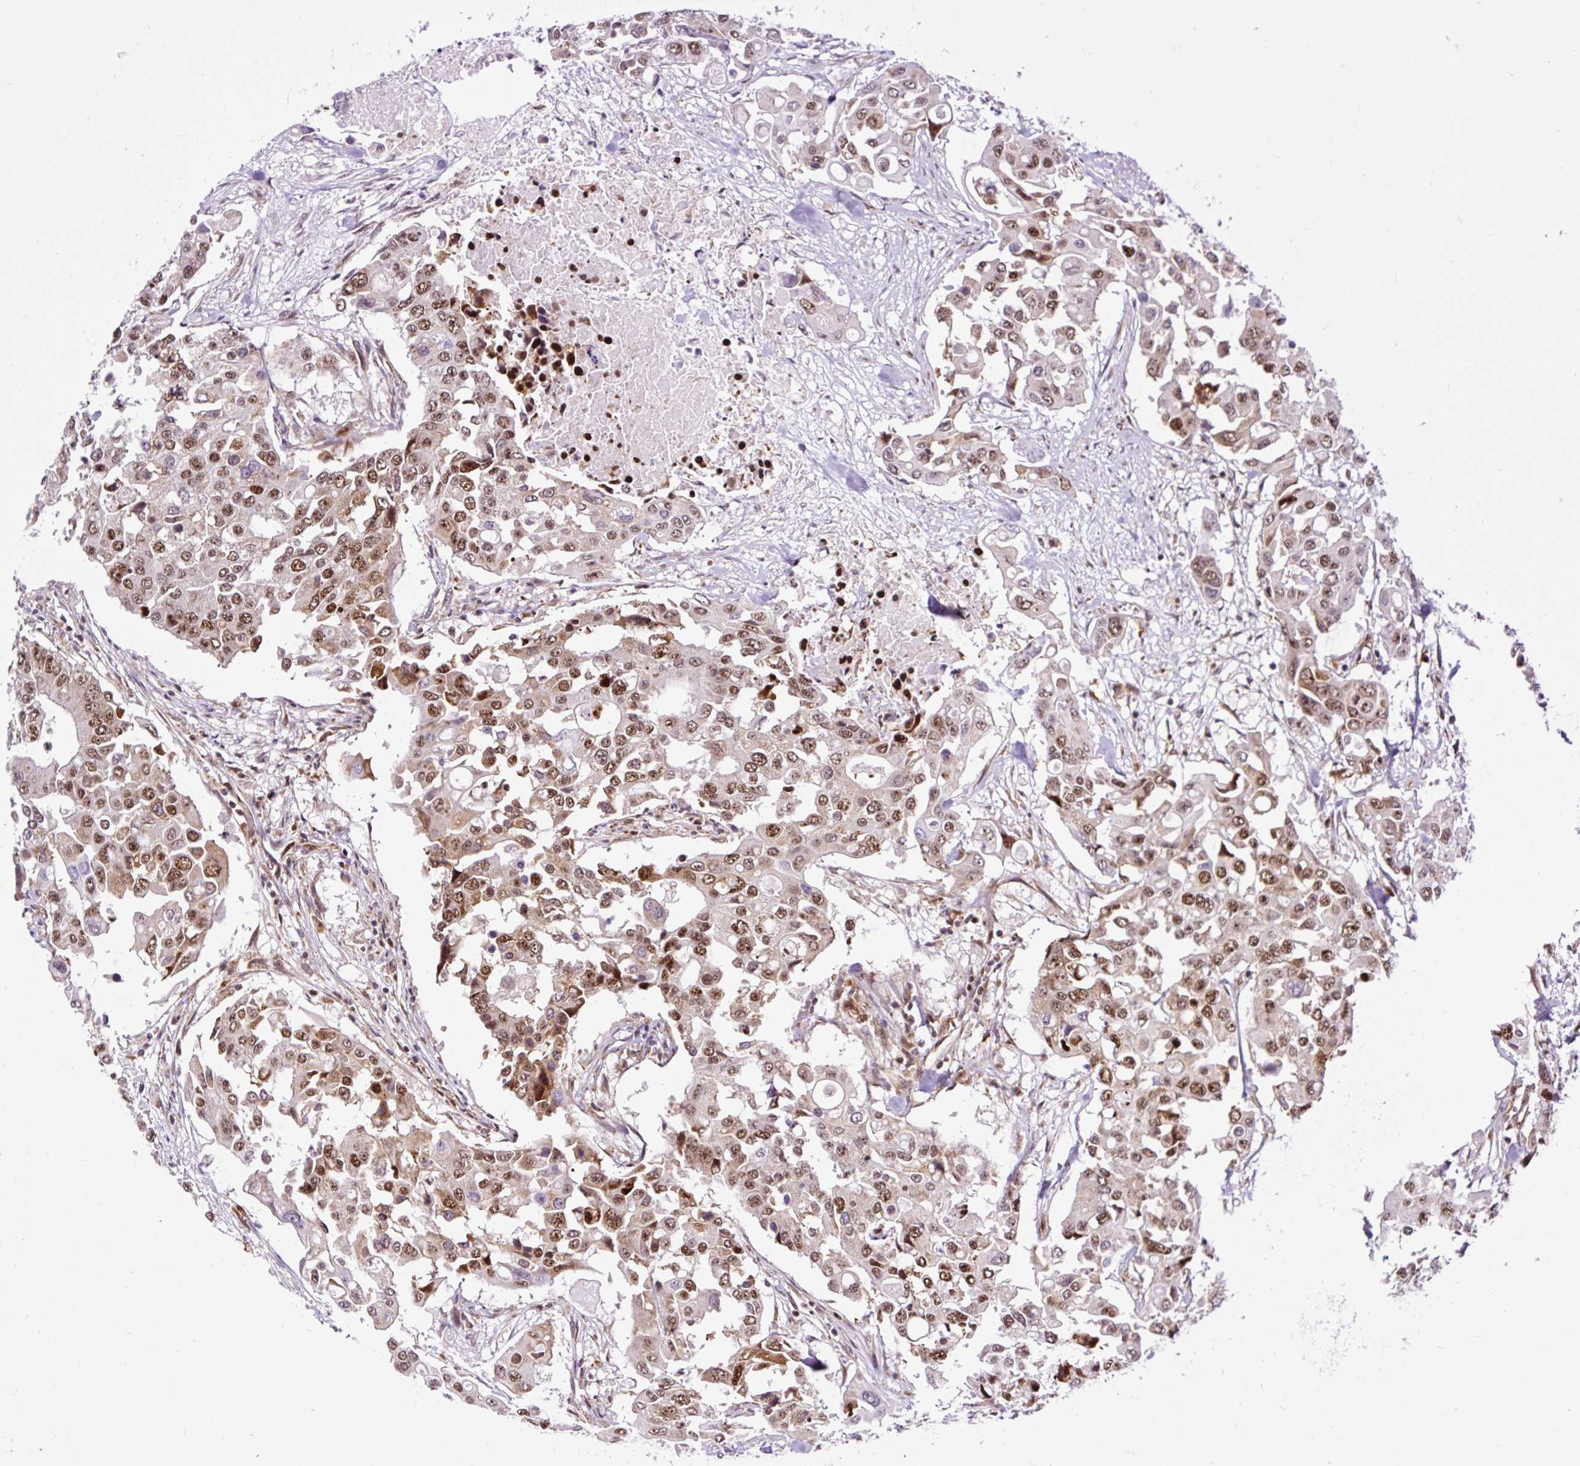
{"staining": {"intensity": "moderate", "quantity": ">75%", "location": "nuclear"}, "tissue": "colorectal cancer", "cell_type": "Tumor cells", "image_type": "cancer", "snomed": [{"axis": "morphology", "description": "Adenocarcinoma, NOS"}, {"axis": "topography", "description": "Colon"}], "caption": "A medium amount of moderate nuclear staining is identified in approximately >75% of tumor cells in colorectal cancer tissue.", "gene": "LUC7L2", "patient": {"sex": "male", "age": 77}}